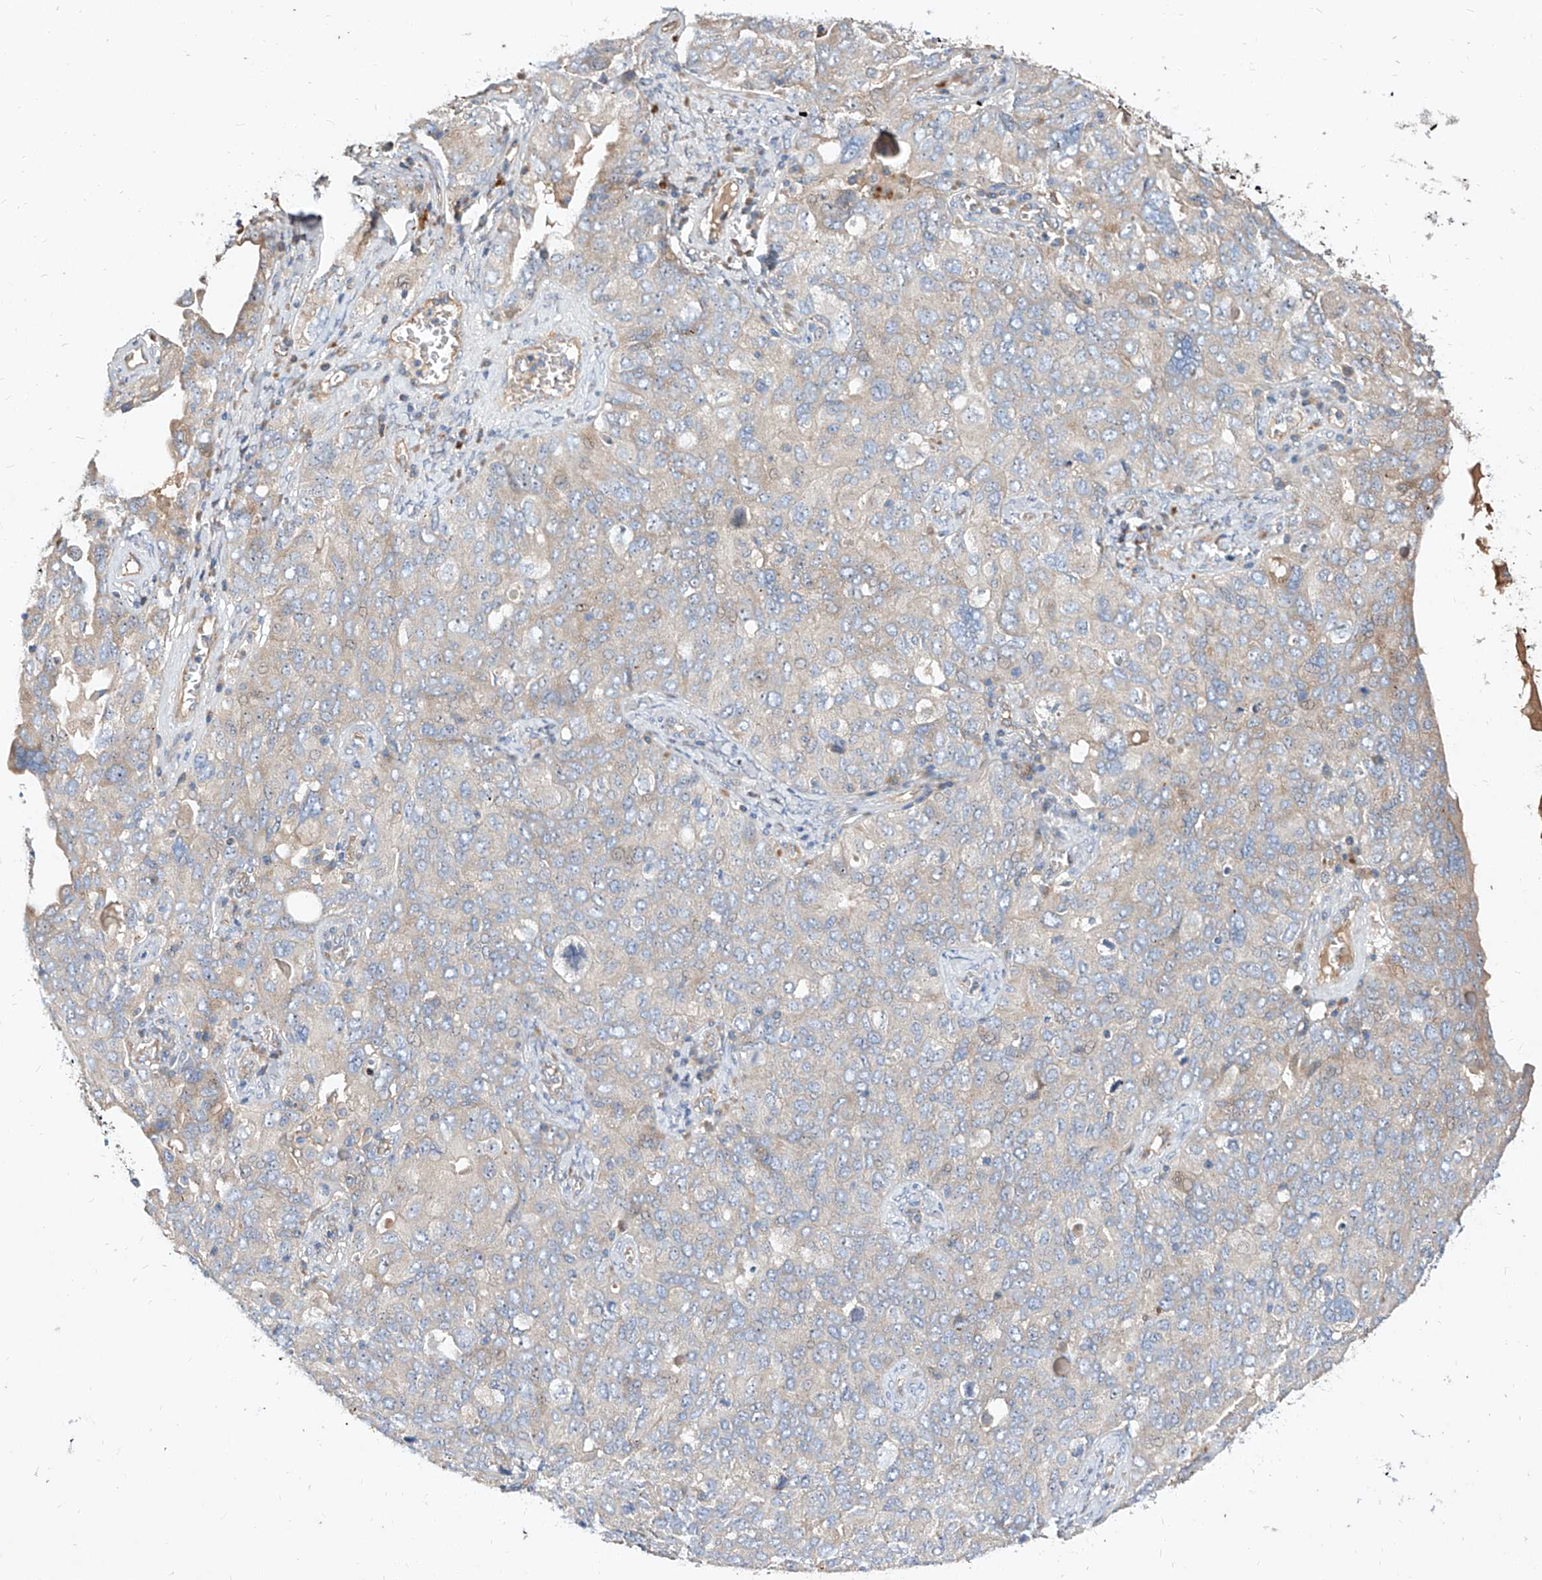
{"staining": {"intensity": "weak", "quantity": "<25%", "location": "cytoplasmic/membranous"}, "tissue": "ovarian cancer", "cell_type": "Tumor cells", "image_type": "cancer", "snomed": [{"axis": "morphology", "description": "Carcinoma, endometroid"}, {"axis": "topography", "description": "Ovary"}], "caption": "IHC of human endometroid carcinoma (ovarian) displays no staining in tumor cells.", "gene": "DIRAS3", "patient": {"sex": "female", "age": 62}}